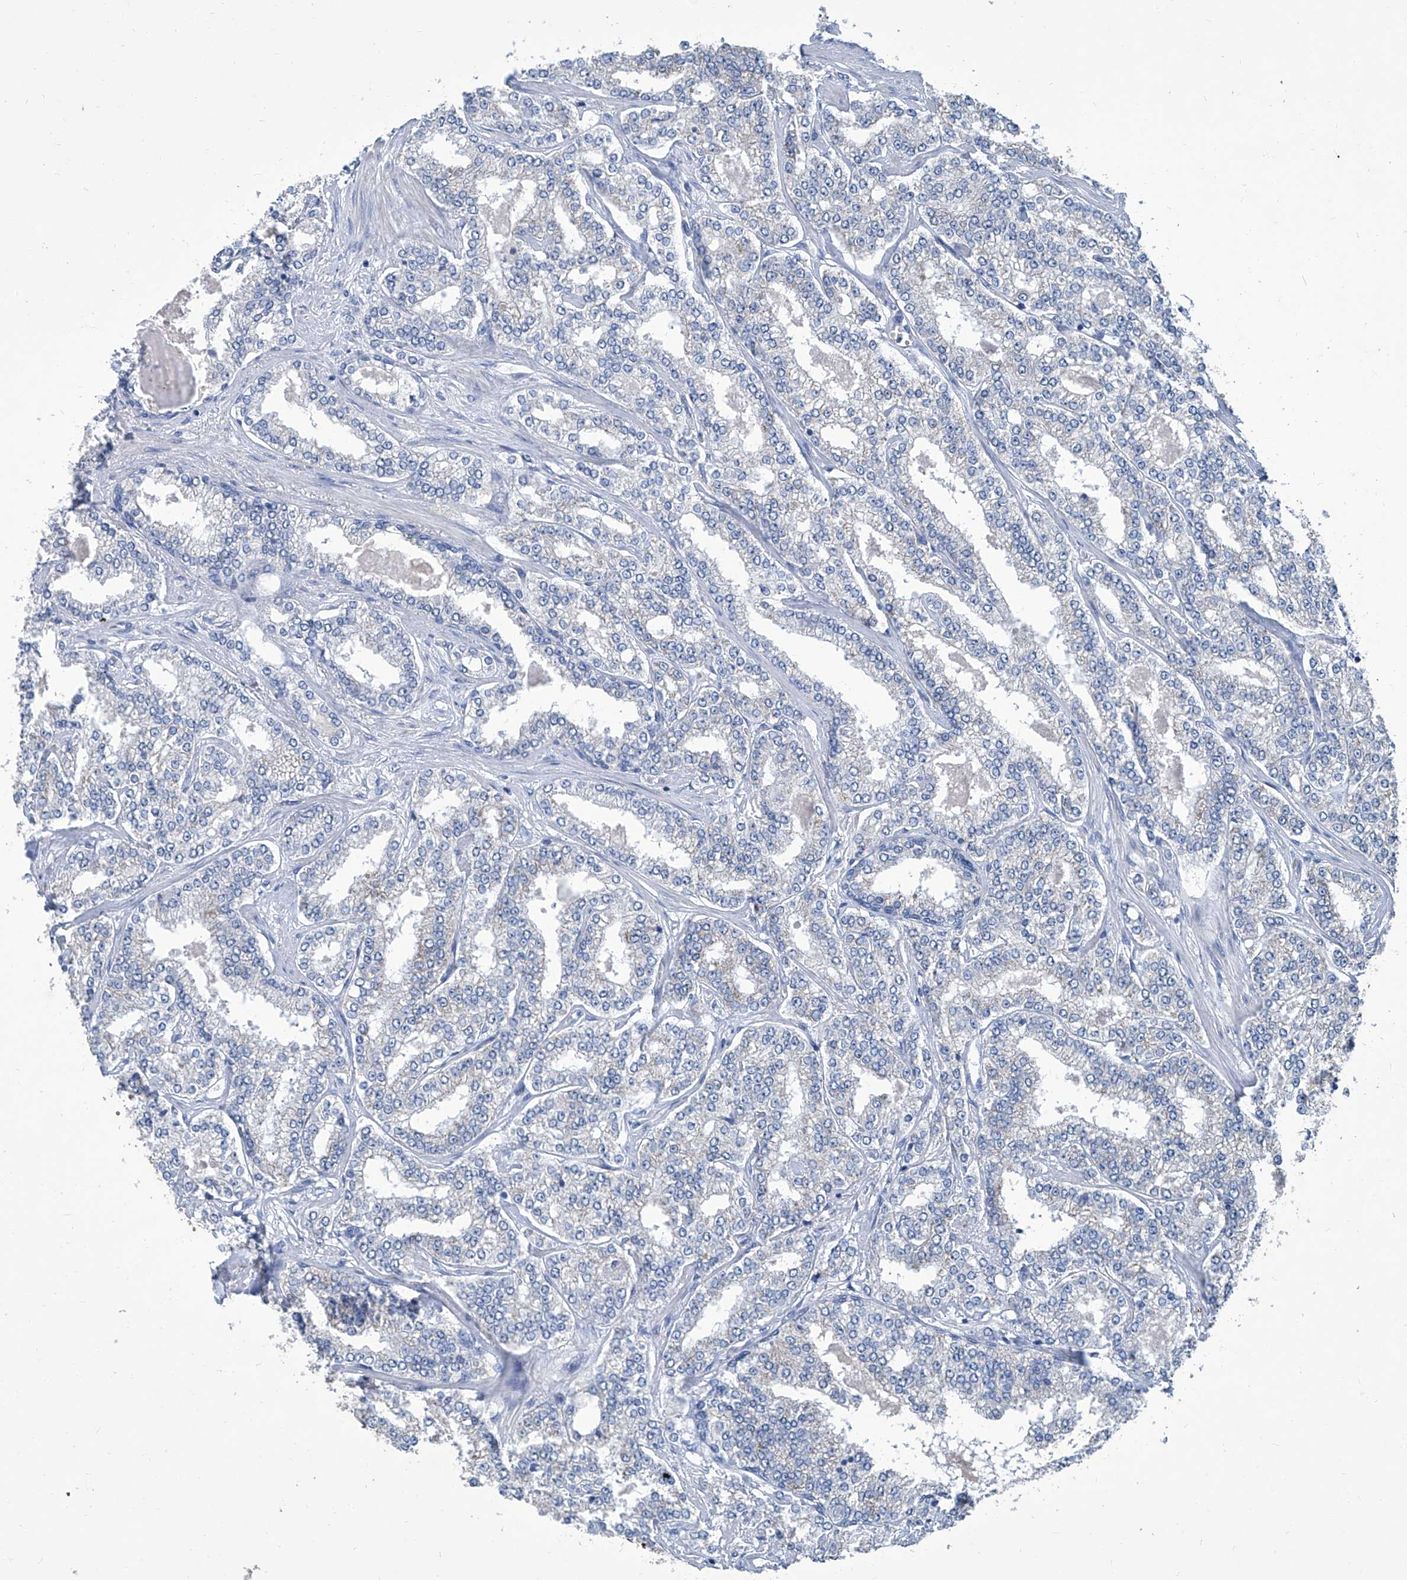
{"staining": {"intensity": "negative", "quantity": "none", "location": "none"}, "tissue": "prostate cancer", "cell_type": "Tumor cells", "image_type": "cancer", "snomed": [{"axis": "morphology", "description": "Normal tissue, NOS"}, {"axis": "morphology", "description": "Adenocarcinoma, High grade"}, {"axis": "topography", "description": "Prostate"}], "caption": "Prostate cancer (adenocarcinoma (high-grade)) was stained to show a protein in brown. There is no significant positivity in tumor cells.", "gene": "MTARC1", "patient": {"sex": "male", "age": 83}}